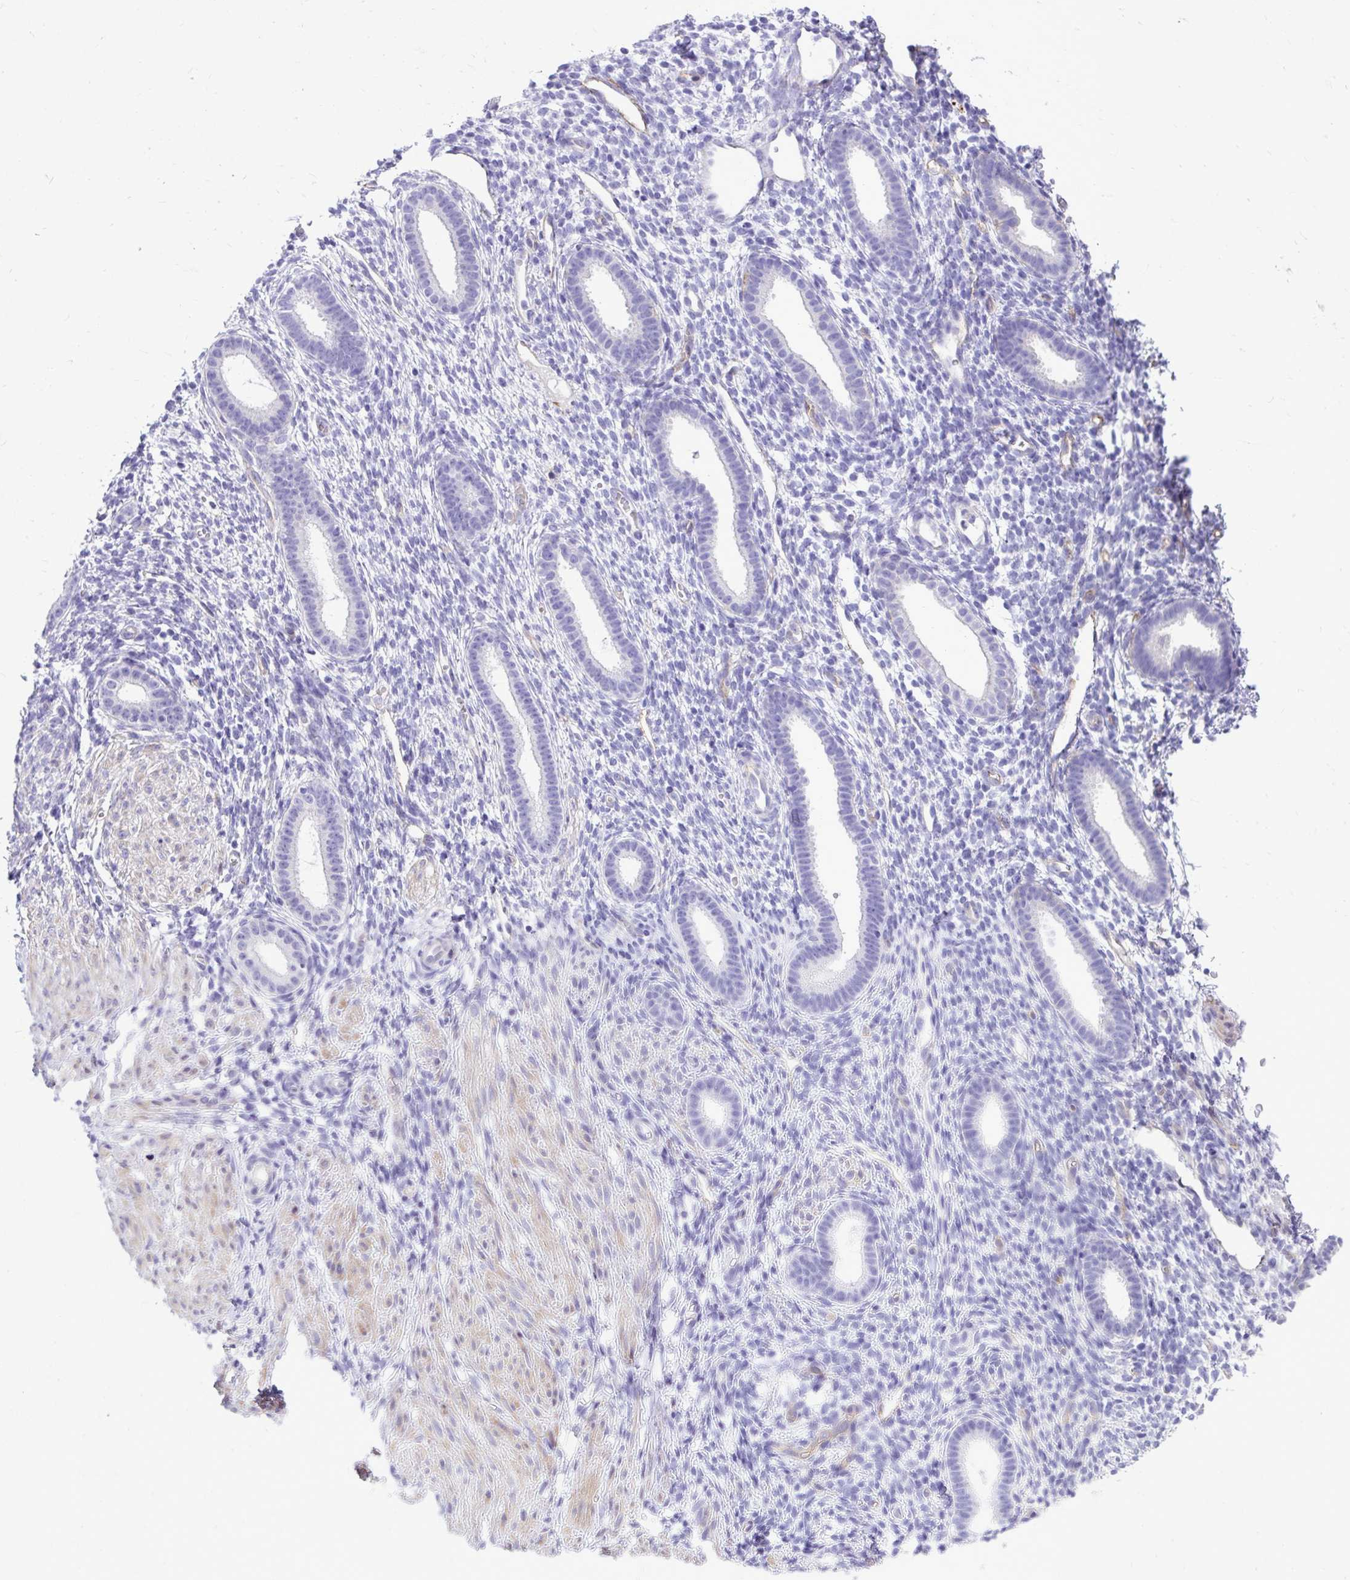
{"staining": {"intensity": "negative", "quantity": "none", "location": "none"}, "tissue": "endometrium", "cell_type": "Cells in endometrial stroma", "image_type": "normal", "snomed": [{"axis": "morphology", "description": "Normal tissue, NOS"}, {"axis": "topography", "description": "Endometrium"}], "caption": "Immunohistochemistry micrograph of normal endometrium: endometrium stained with DAB (3,3'-diaminobenzidine) displays no significant protein expression in cells in endometrial stroma.", "gene": "PELI3", "patient": {"sex": "female", "age": 36}}